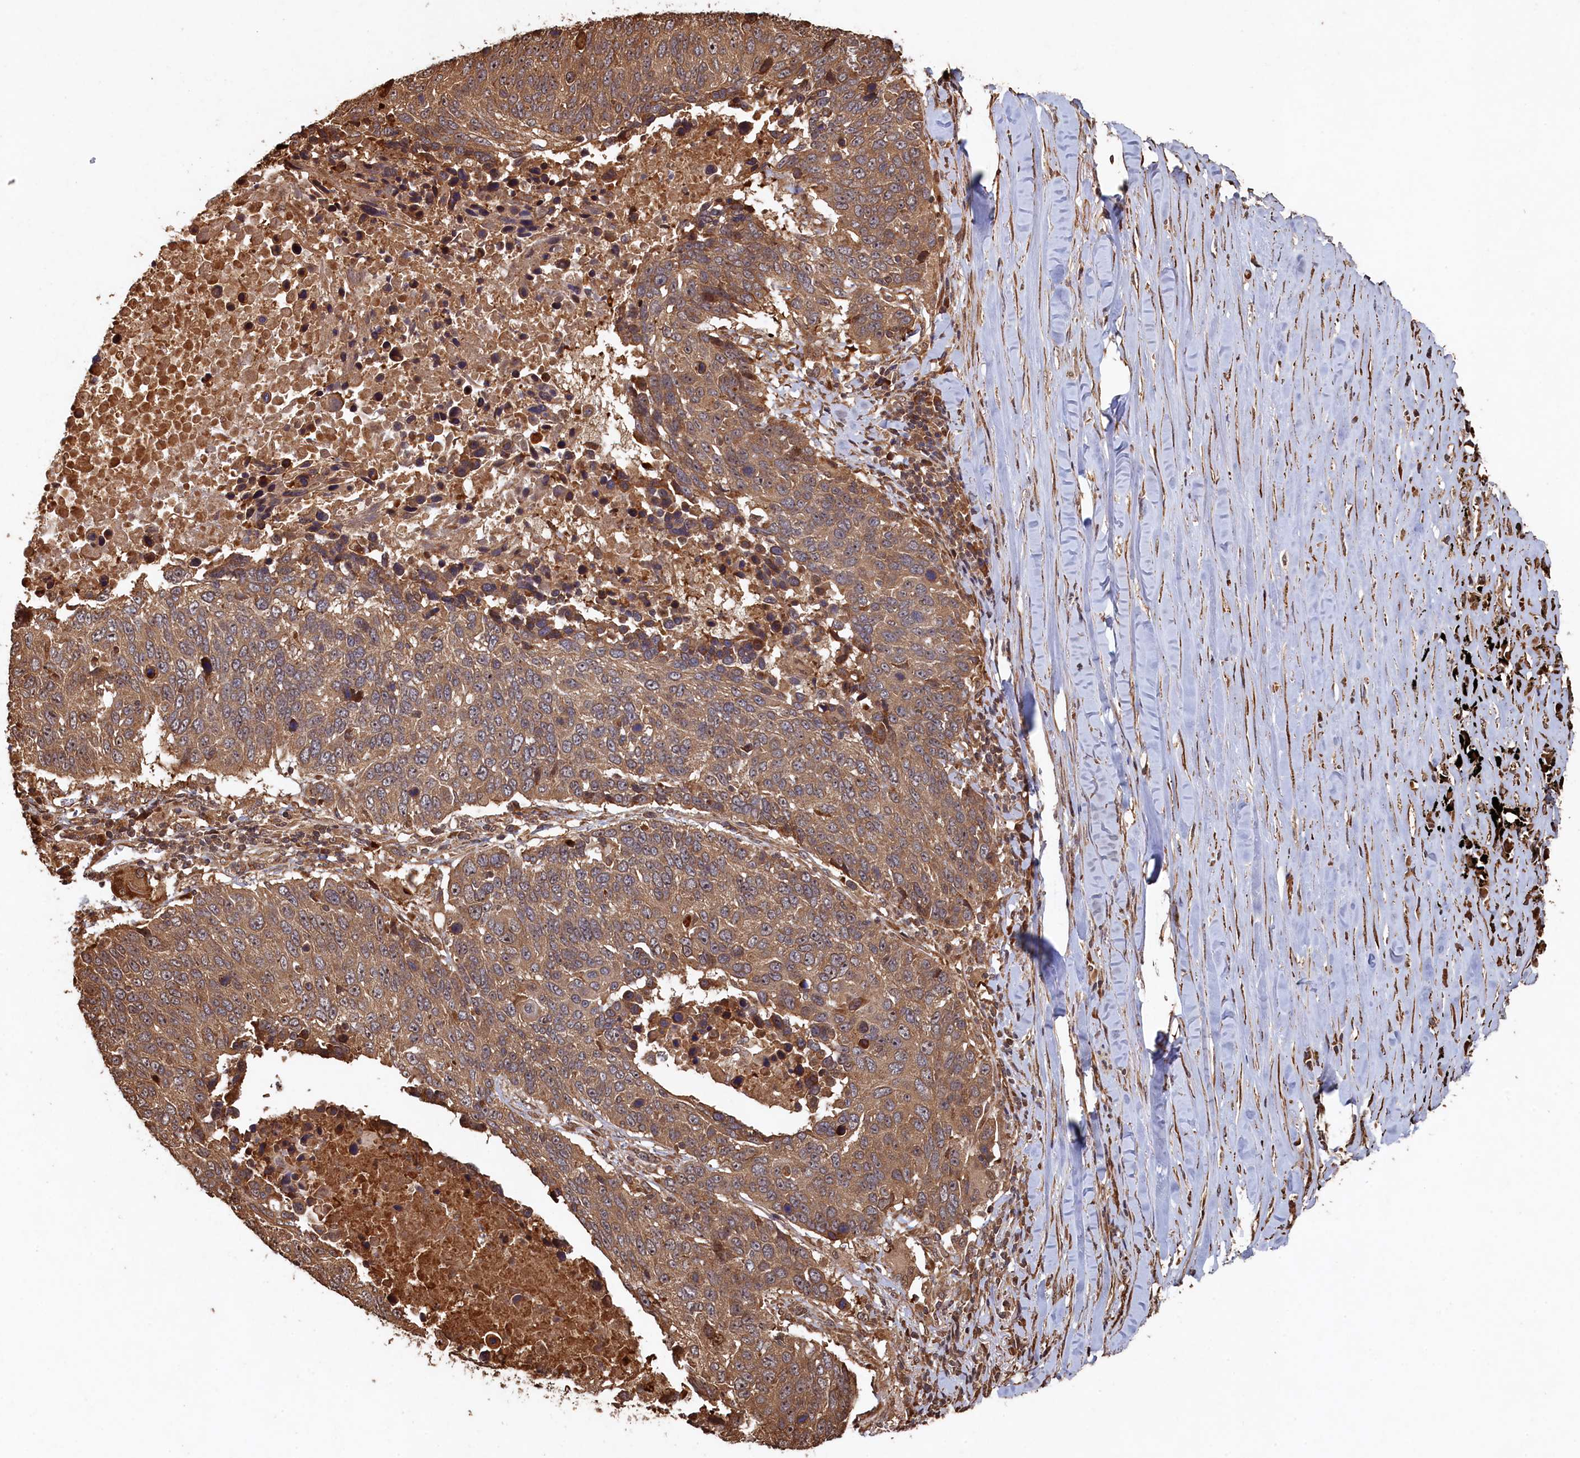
{"staining": {"intensity": "moderate", "quantity": ">75%", "location": "cytoplasmic/membranous"}, "tissue": "lung cancer", "cell_type": "Tumor cells", "image_type": "cancer", "snomed": [{"axis": "morphology", "description": "Normal tissue, NOS"}, {"axis": "morphology", "description": "Squamous cell carcinoma, NOS"}, {"axis": "topography", "description": "Lymph node"}, {"axis": "topography", "description": "Lung"}], "caption": "Moderate cytoplasmic/membranous protein positivity is seen in approximately >75% of tumor cells in lung cancer (squamous cell carcinoma). (DAB (3,3'-diaminobenzidine) IHC with brightfield microscopy, high magnification).", "gene": "PIGN", "patient": {"sex": "male", "age": 66}}